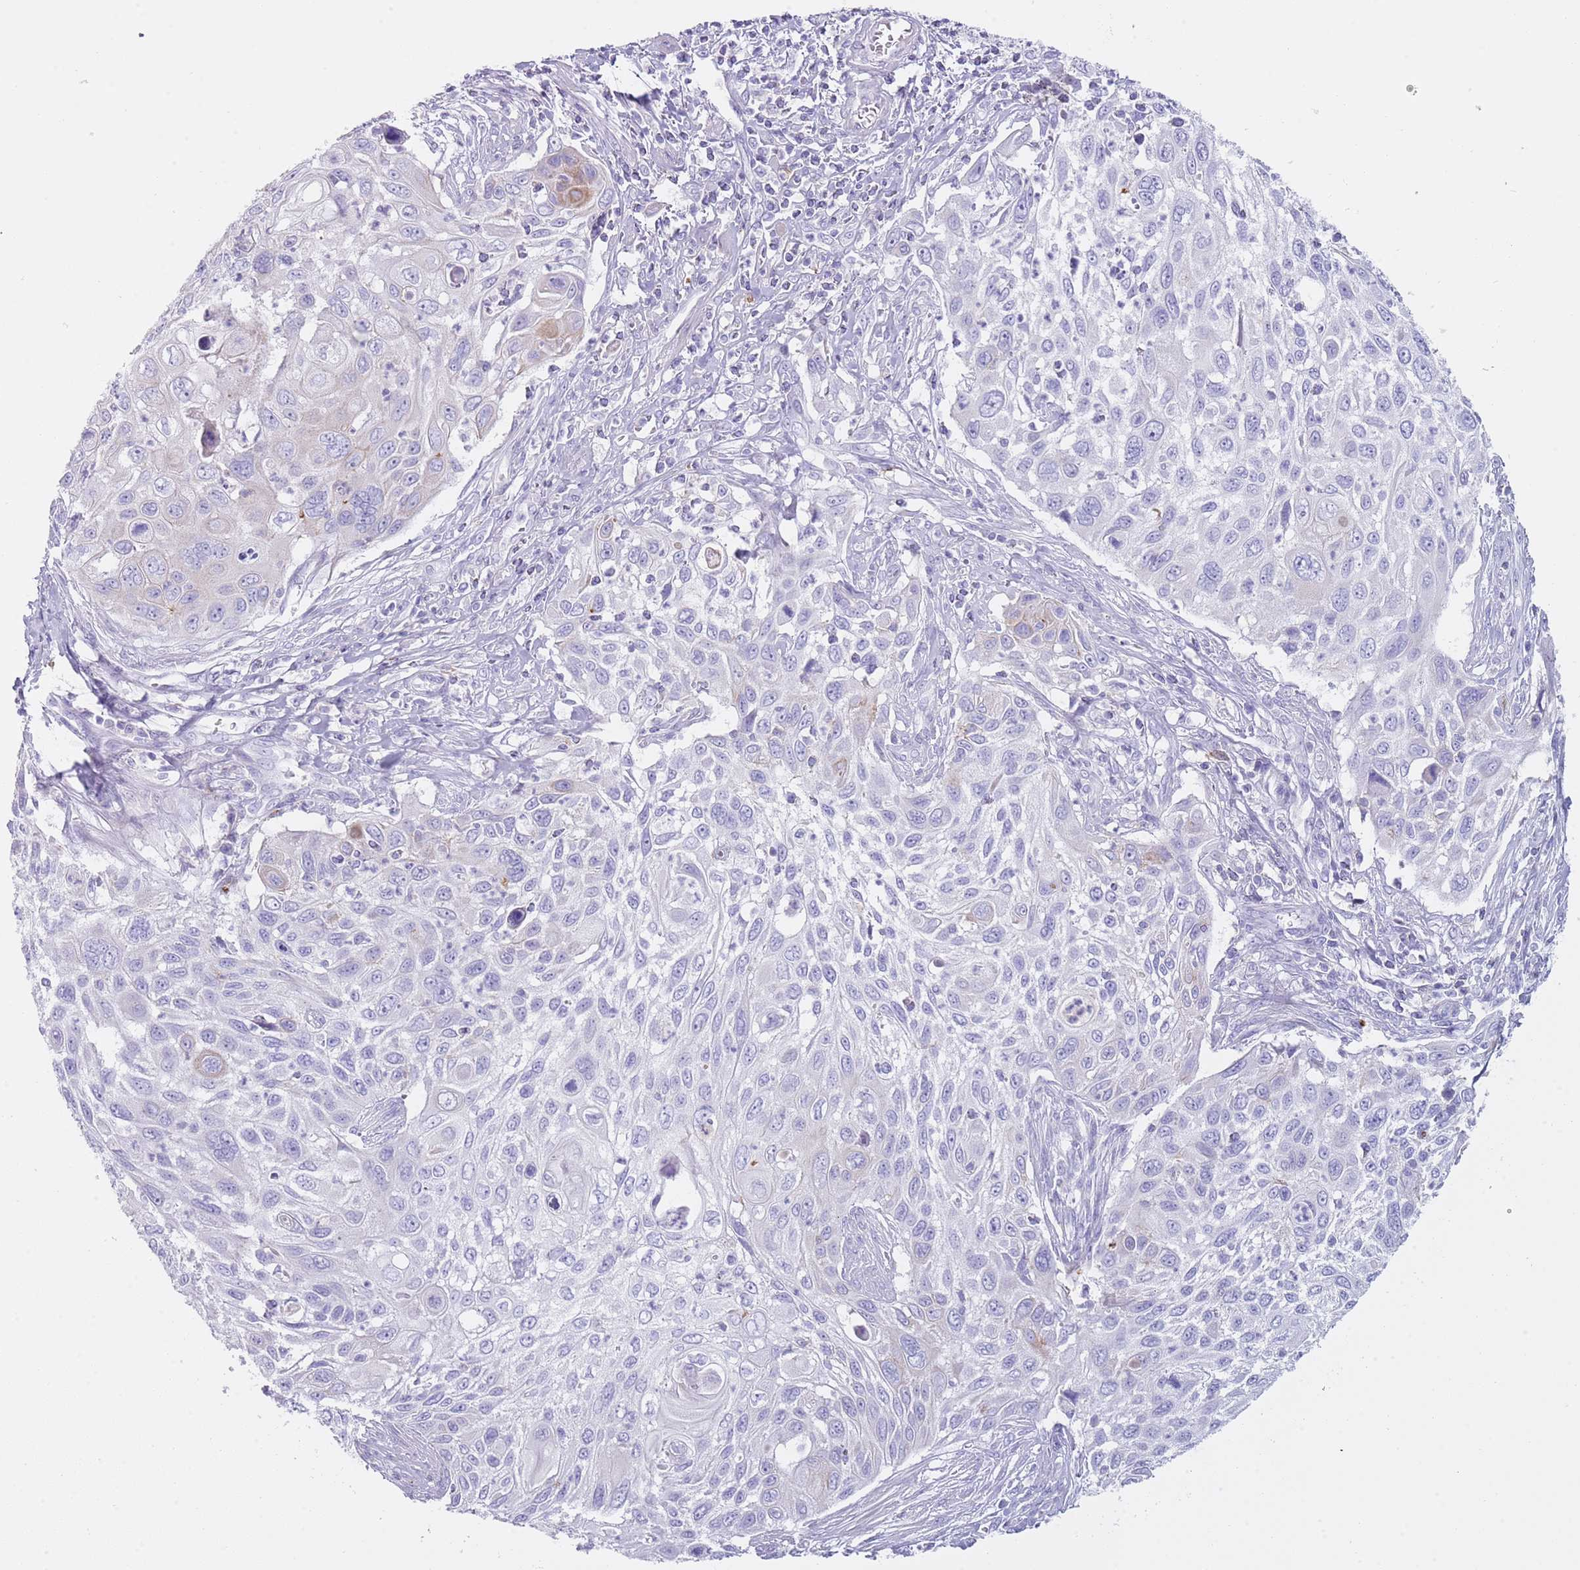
{"staining": {"intensity": "negative", "quantity": "none", "location": "none"}, "tissue": "cervical cancer", "cell_type": "Tumor cells", "image_type": "cancer", "snomed": [{"axis": "morphology", "description": "Squamous cell carcinoma, NOS"}, {"axis": "topography", "description": "Cervix"}], "caption": "Tumor cells are negative for brown protein staining in squamous cell carcinoma (cervical).", "gene": "NBPF20", "patient": {"sex": "female", "age": 70}}